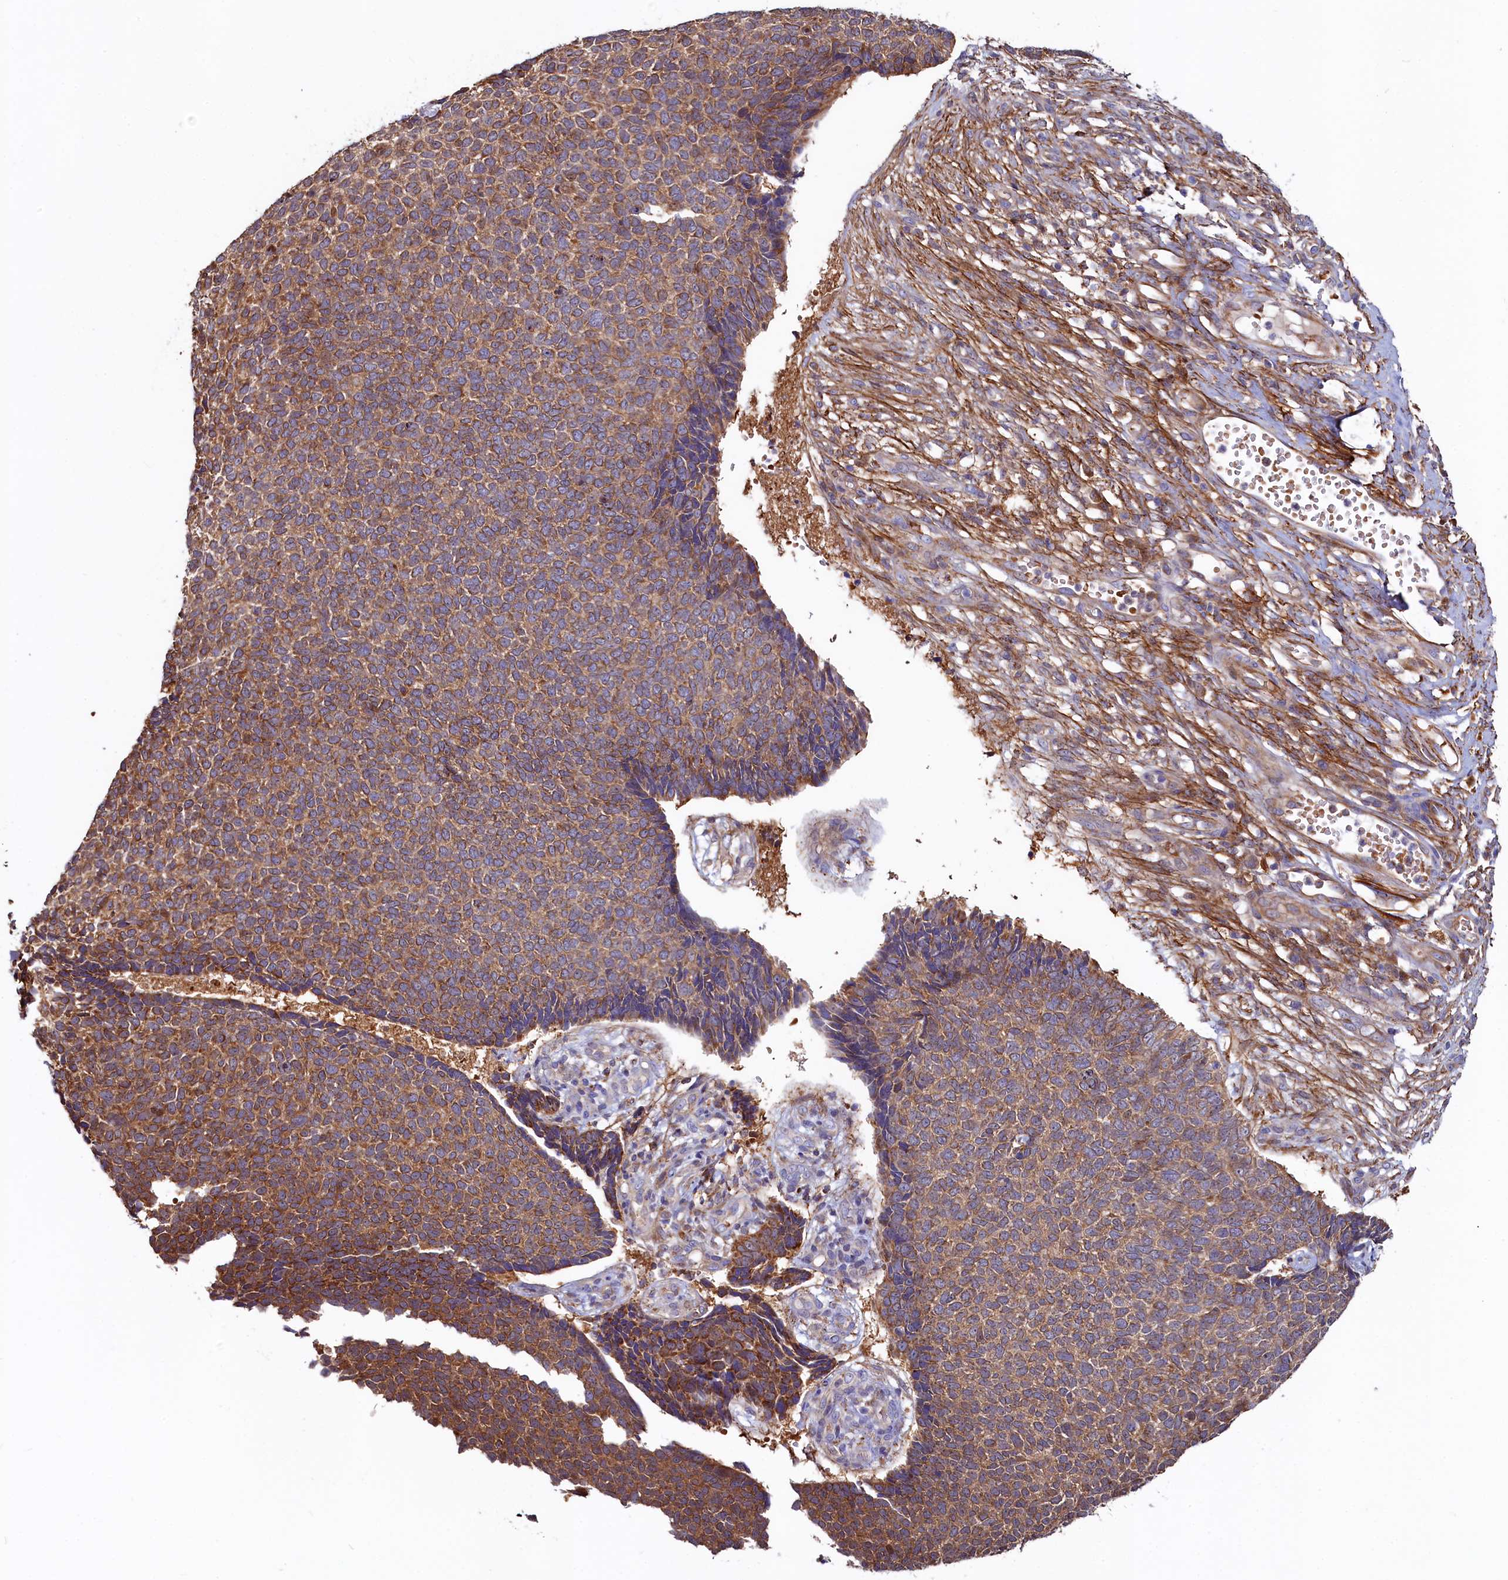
{"staining": {"intensity": "moderate", "quantity": ">75%", "location": "cytoplasmic/membranous"}, "tissue": "skin cancer", "cell_type": "Tumor cells", "image_type": "cancer", "snomed": [{"axis": "morphology", "description": "Basal cell carcinoma"}, {"axis": "topography", "description": "Skin"}], "caption": "Skin cancer stained for a protein (brown) reveals moderate cytoplasmic/membranous positive expression in about >75% of tumor cells.", "gene": "ASTE1", "patient": {"sex": "female", "age": 84}}